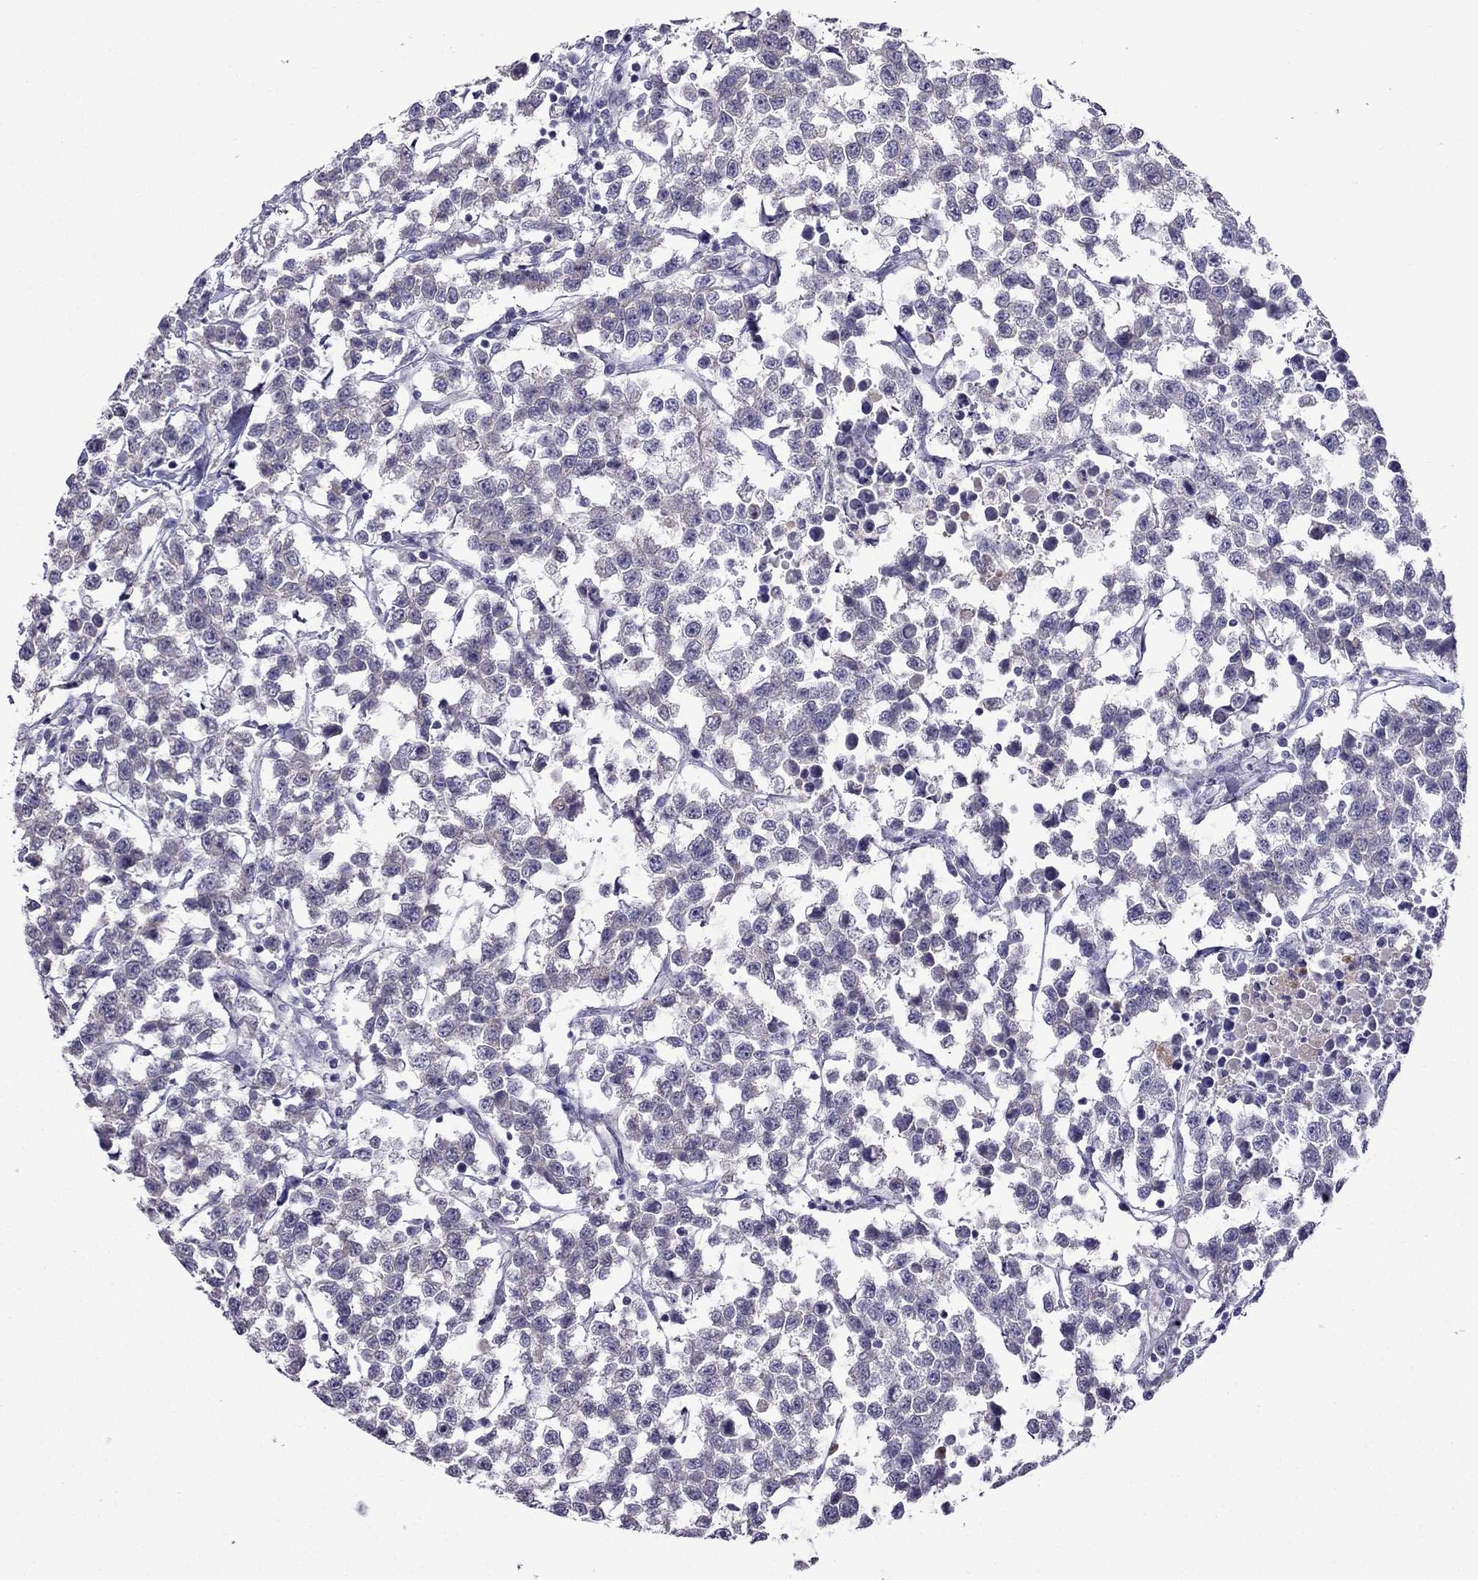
{"staining": {"intensity": "negative", "quantity": "none", "location": "none"}, "tissue": "testis cancer", "cell_type": "Tumor cells", "image_type": "cancer", "snomed": [{"axis": "morphology", "description": "Seminoma, NOS"}, {"axis": "topography", "description": "Testis"}], "caption": "Immunohistochemistry (IHC) image of neoplastic tissue: testis seminoma stained with DAB reveals no significant protein expression in tumor cells.", "gene": "SCNN1D", "patient": {"sex": "male", "age": 59}}